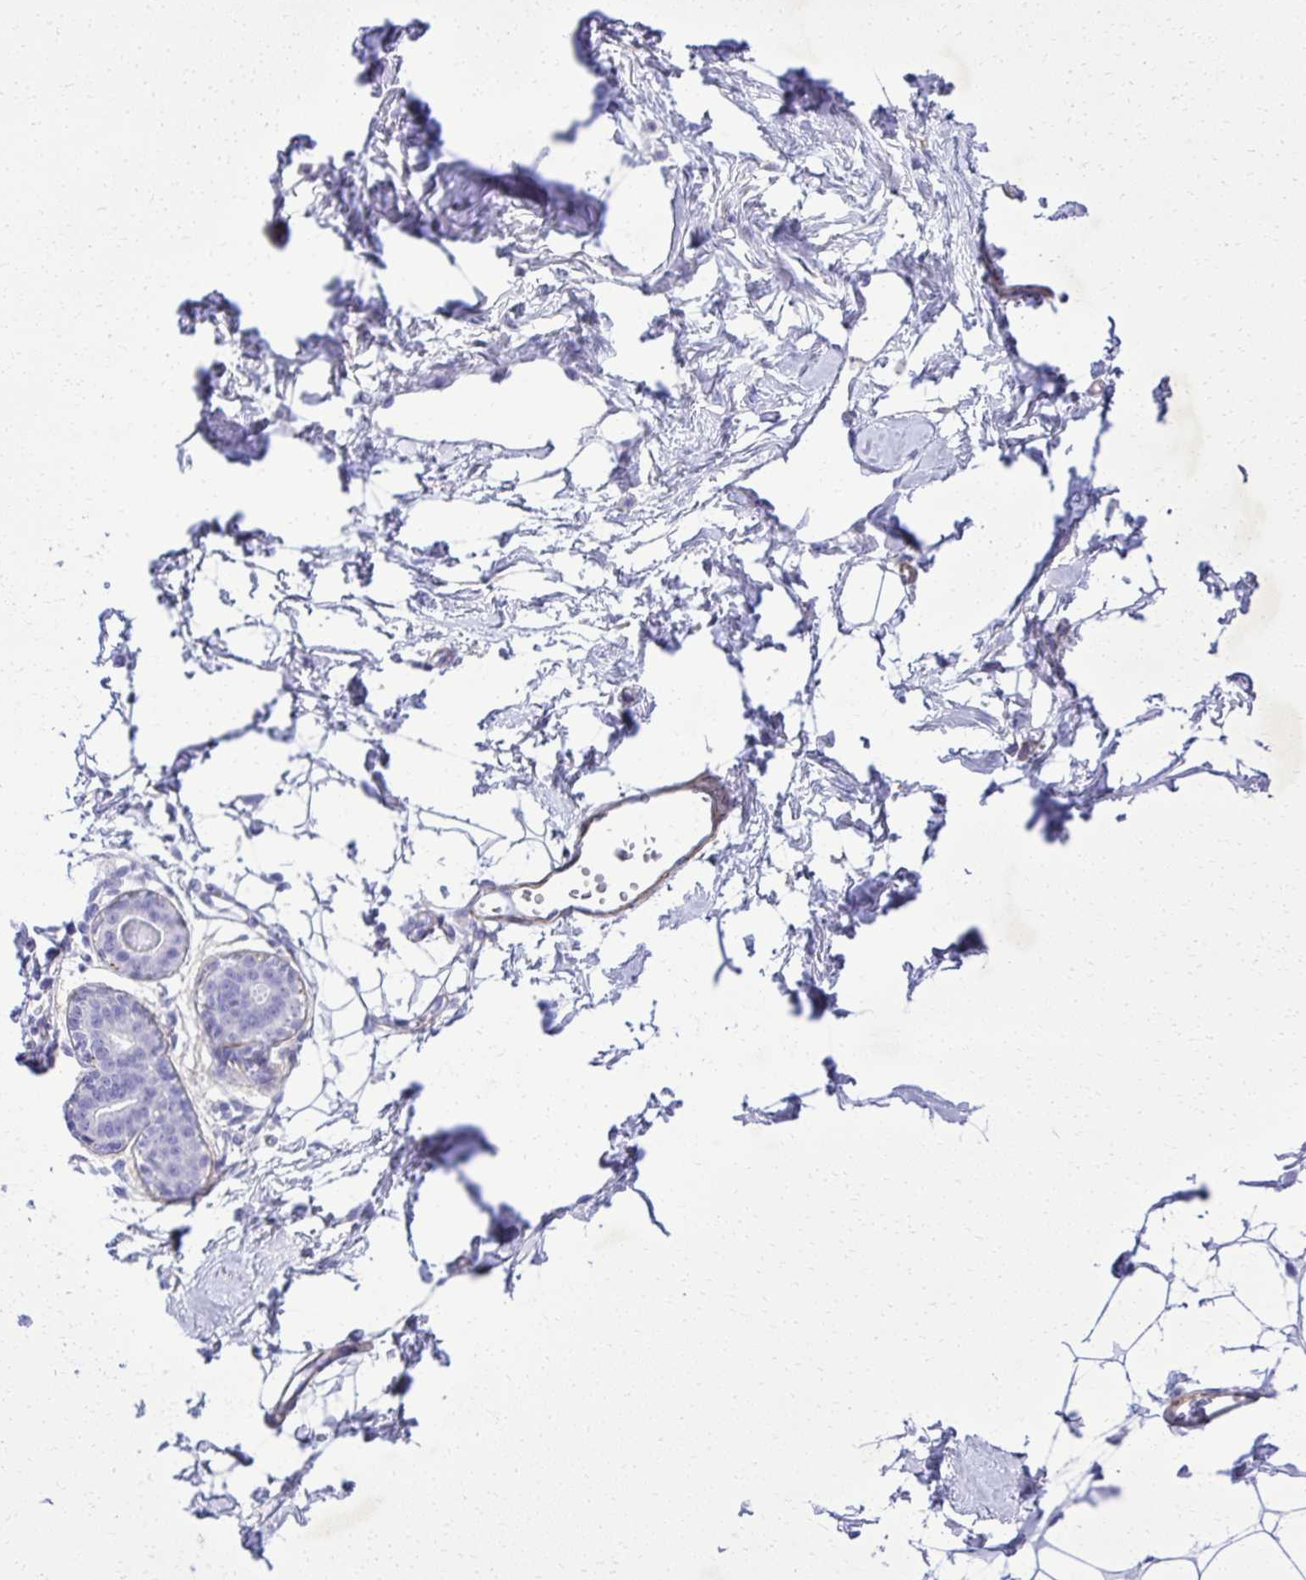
{"staining": {"intensity": "negative", "quantity": "none", "location": "none"}, "tissue": "breast", "cell_type": "Adipocytes", "image_type": "normal", "snomed": [{"axis": "morphology", "description": "Normal tissue, NOS"}, {"axis": "topography", "description": "Breast"}], "caption": "The immunohistochemistry (IHC) histopathology image has no significant staining in adipocytes of breast.", "gene": "PITPNM3", "patient": {"sex": "female", "age": 45}}